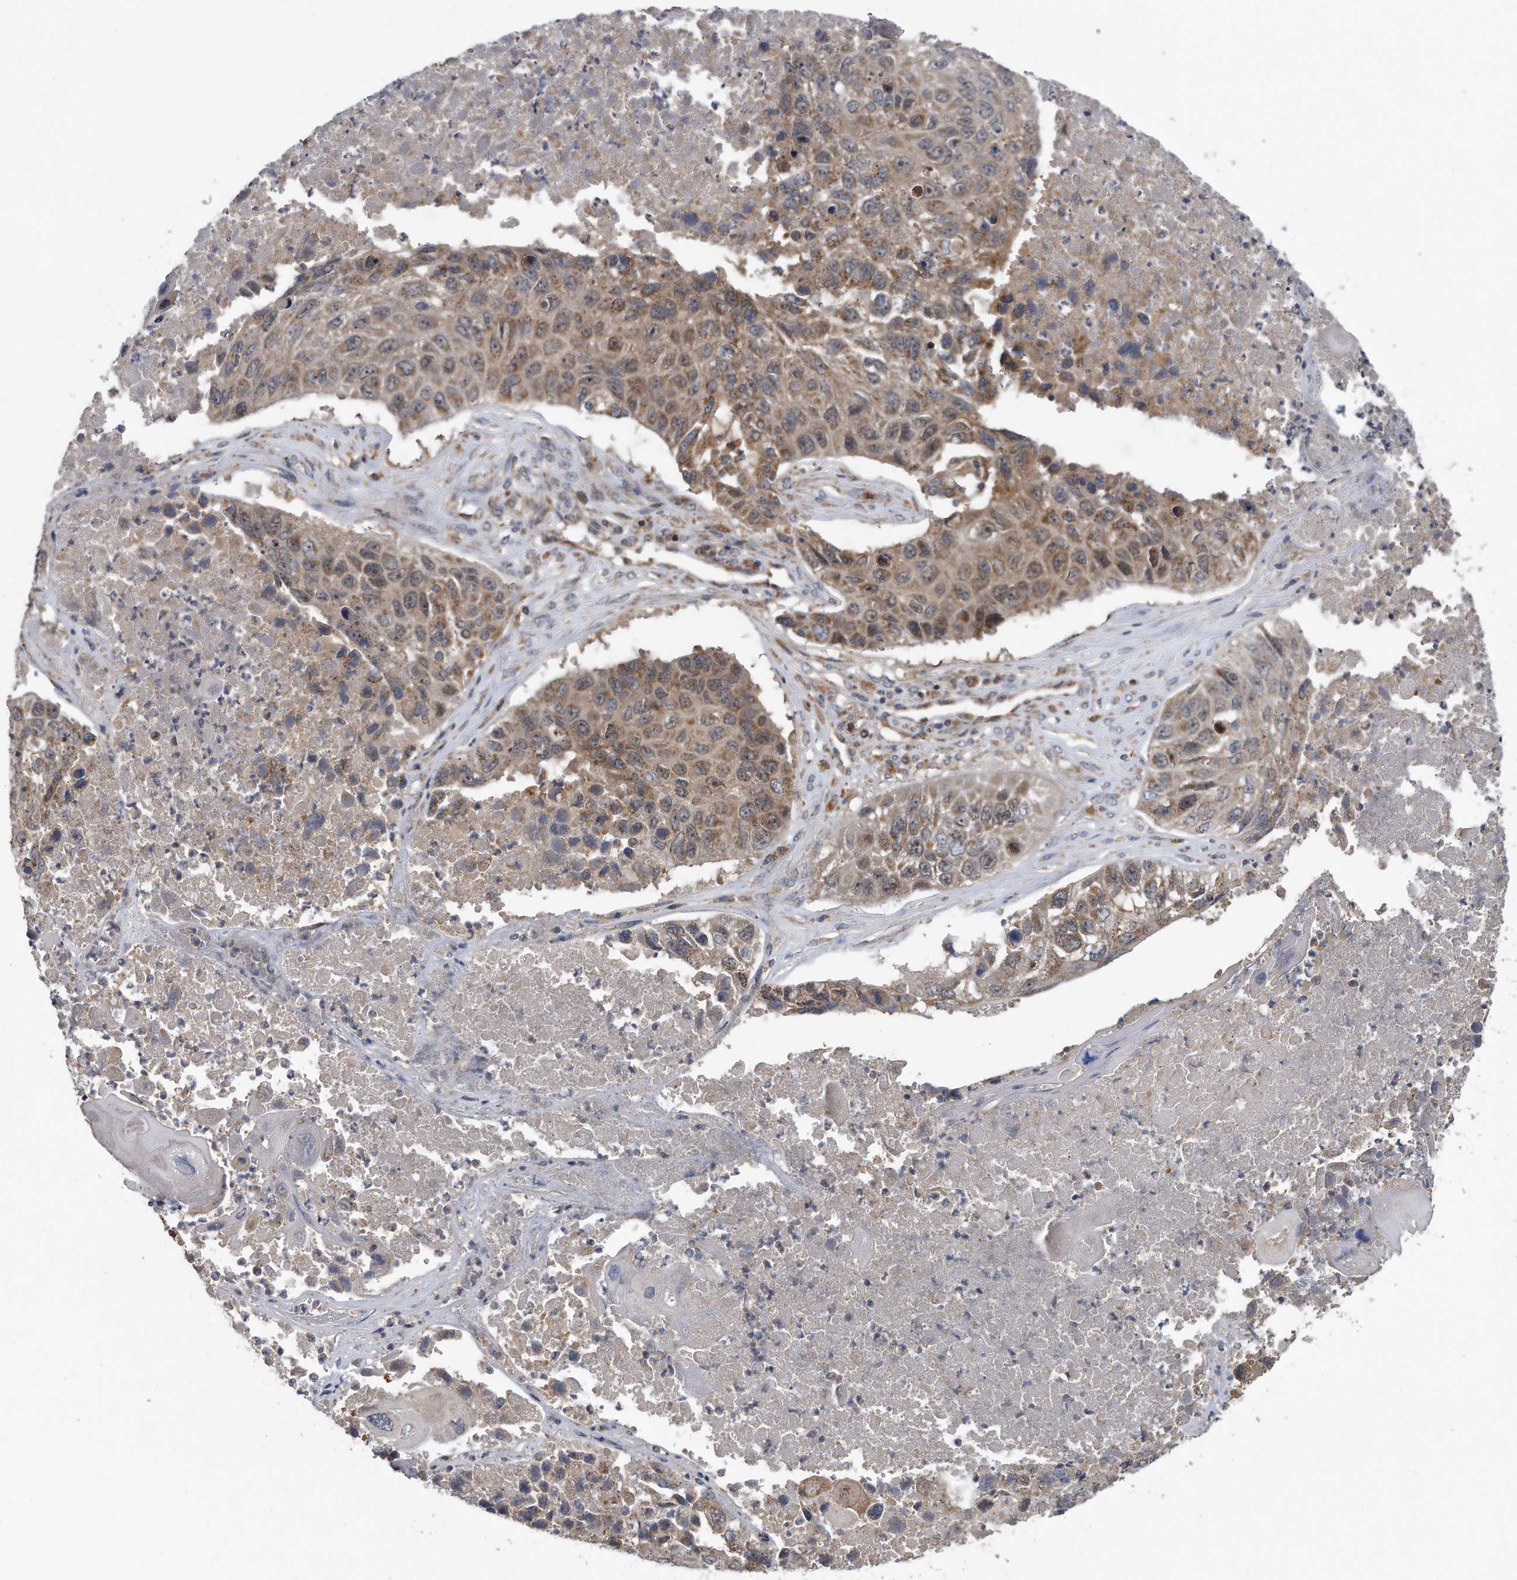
{"staining": {"intensity": "weak", "quantity": ">75%", "location": "cytoplasmic/membranous"}, "tissue": "lung cancer", "cell_type": "Tumor cells", "image_type": "cancer", "snomed": [{"axis": "morphology", "description": "Squamous cell carcinoma, NOS"}, {"axis": "topography", "description": "Lung"}], "caption": "A high-resolution photomicrograph shows immunohistochemistry (IHC) staining of lung squamous cell carcinoma, which displays weak cytoplasmic/membranous positivity in approximately >75% of tumor cells.", "gene": "ALPK2", "patient": {"sex": "male", "age": 61}}